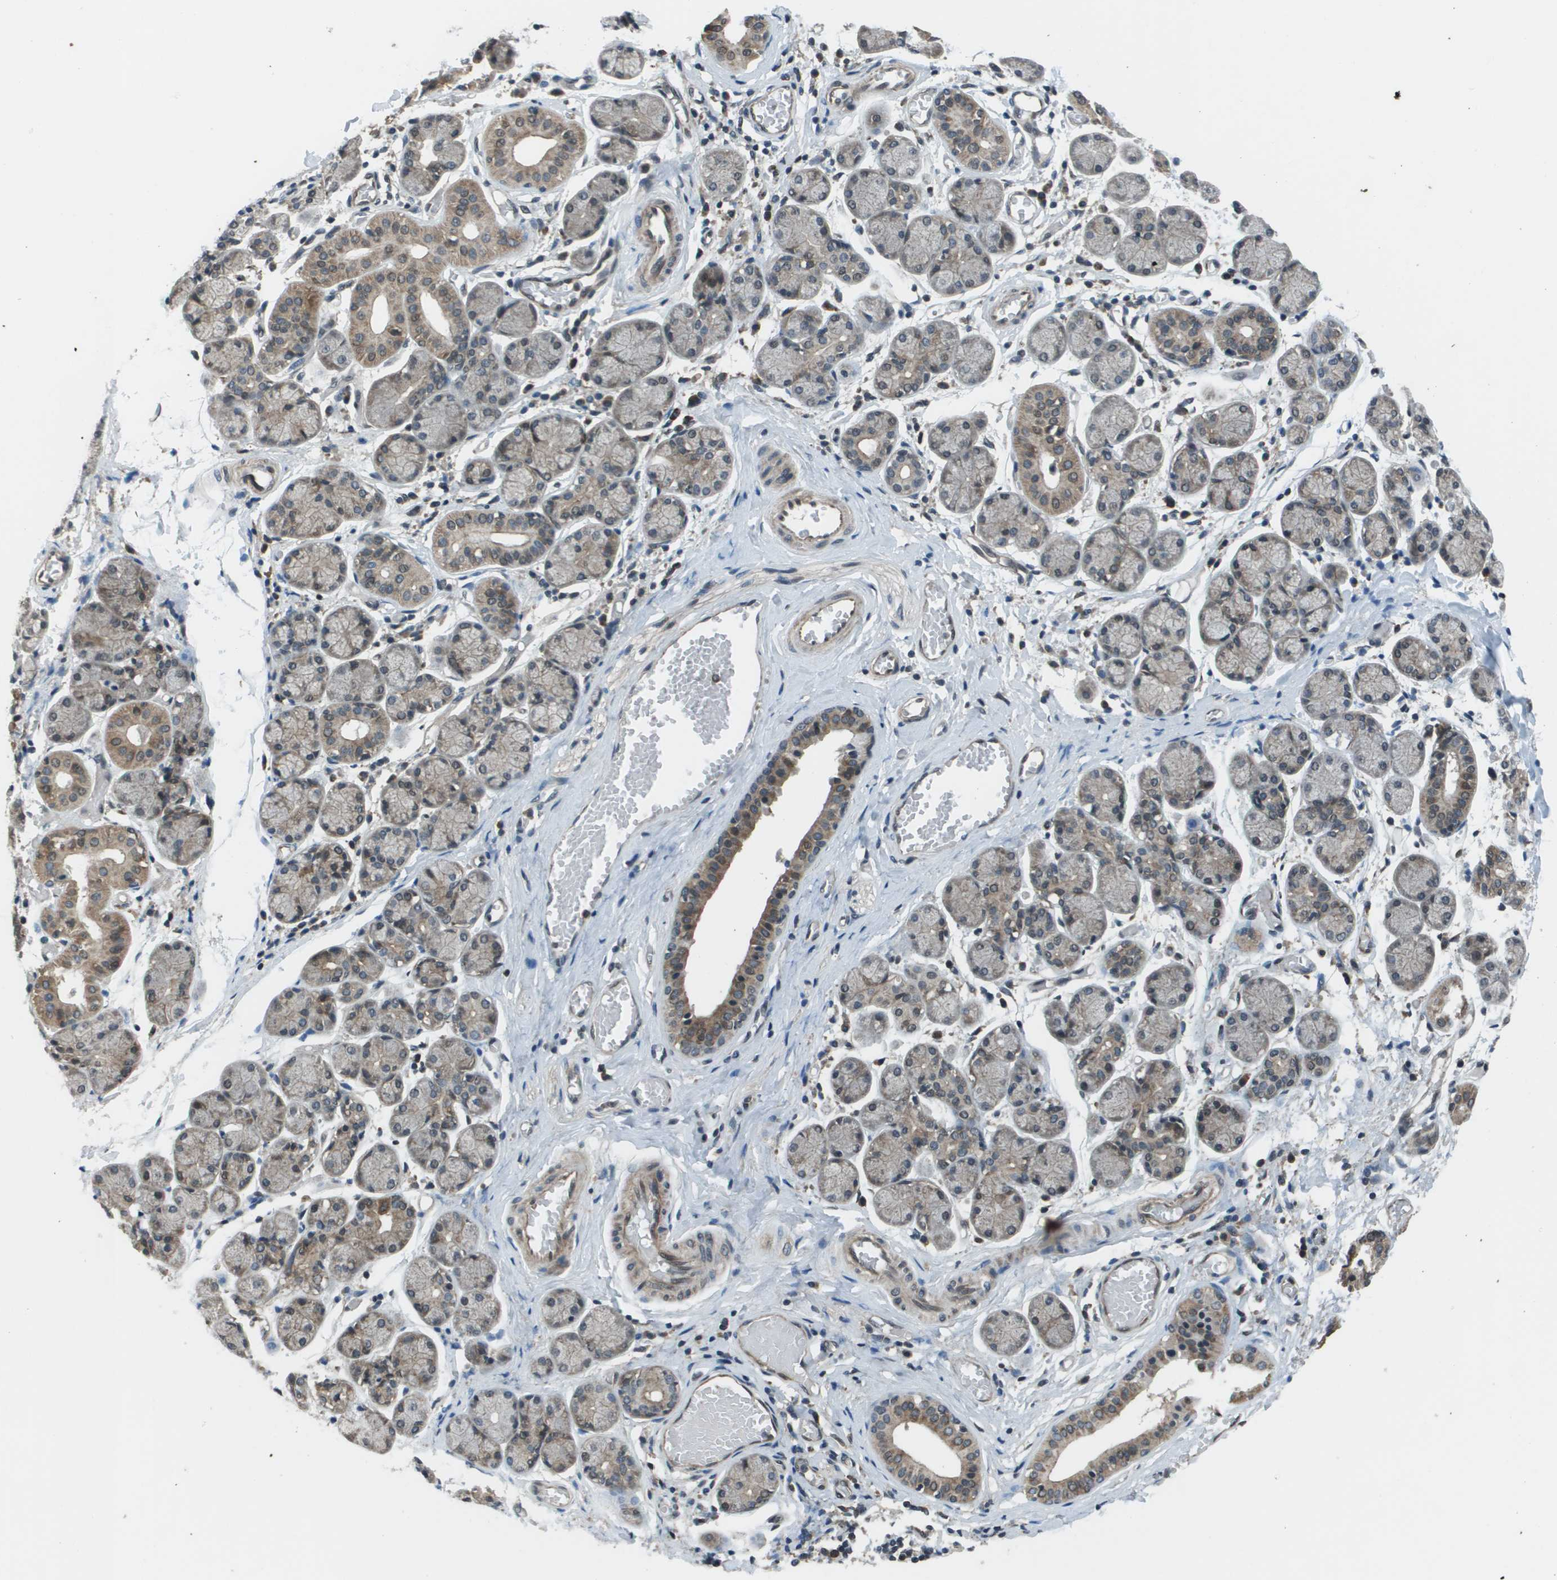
{"staining": {"intensity": "moderate", "quantity": "25%-75%", "location": "cytoplasmic/membranous"}, "tissue": "salivary gland", "cell_type": "Glandular cells", "image_type": "normal", "snomed": [{"axis": "morphology", "description": "Normal tissue, NOS"}, {"axis": "topography", "description": "Salivary gland"}], "caption": "Immunohistochemical staining of unremarkable salivary gland reveals 25%-75% levels of moderate cytoplasmic/membranous protein positivity in about 25%-75% of glandular cells.", "gene": "PPFIA1", "patient": {"sex": "female", "age": 24}}